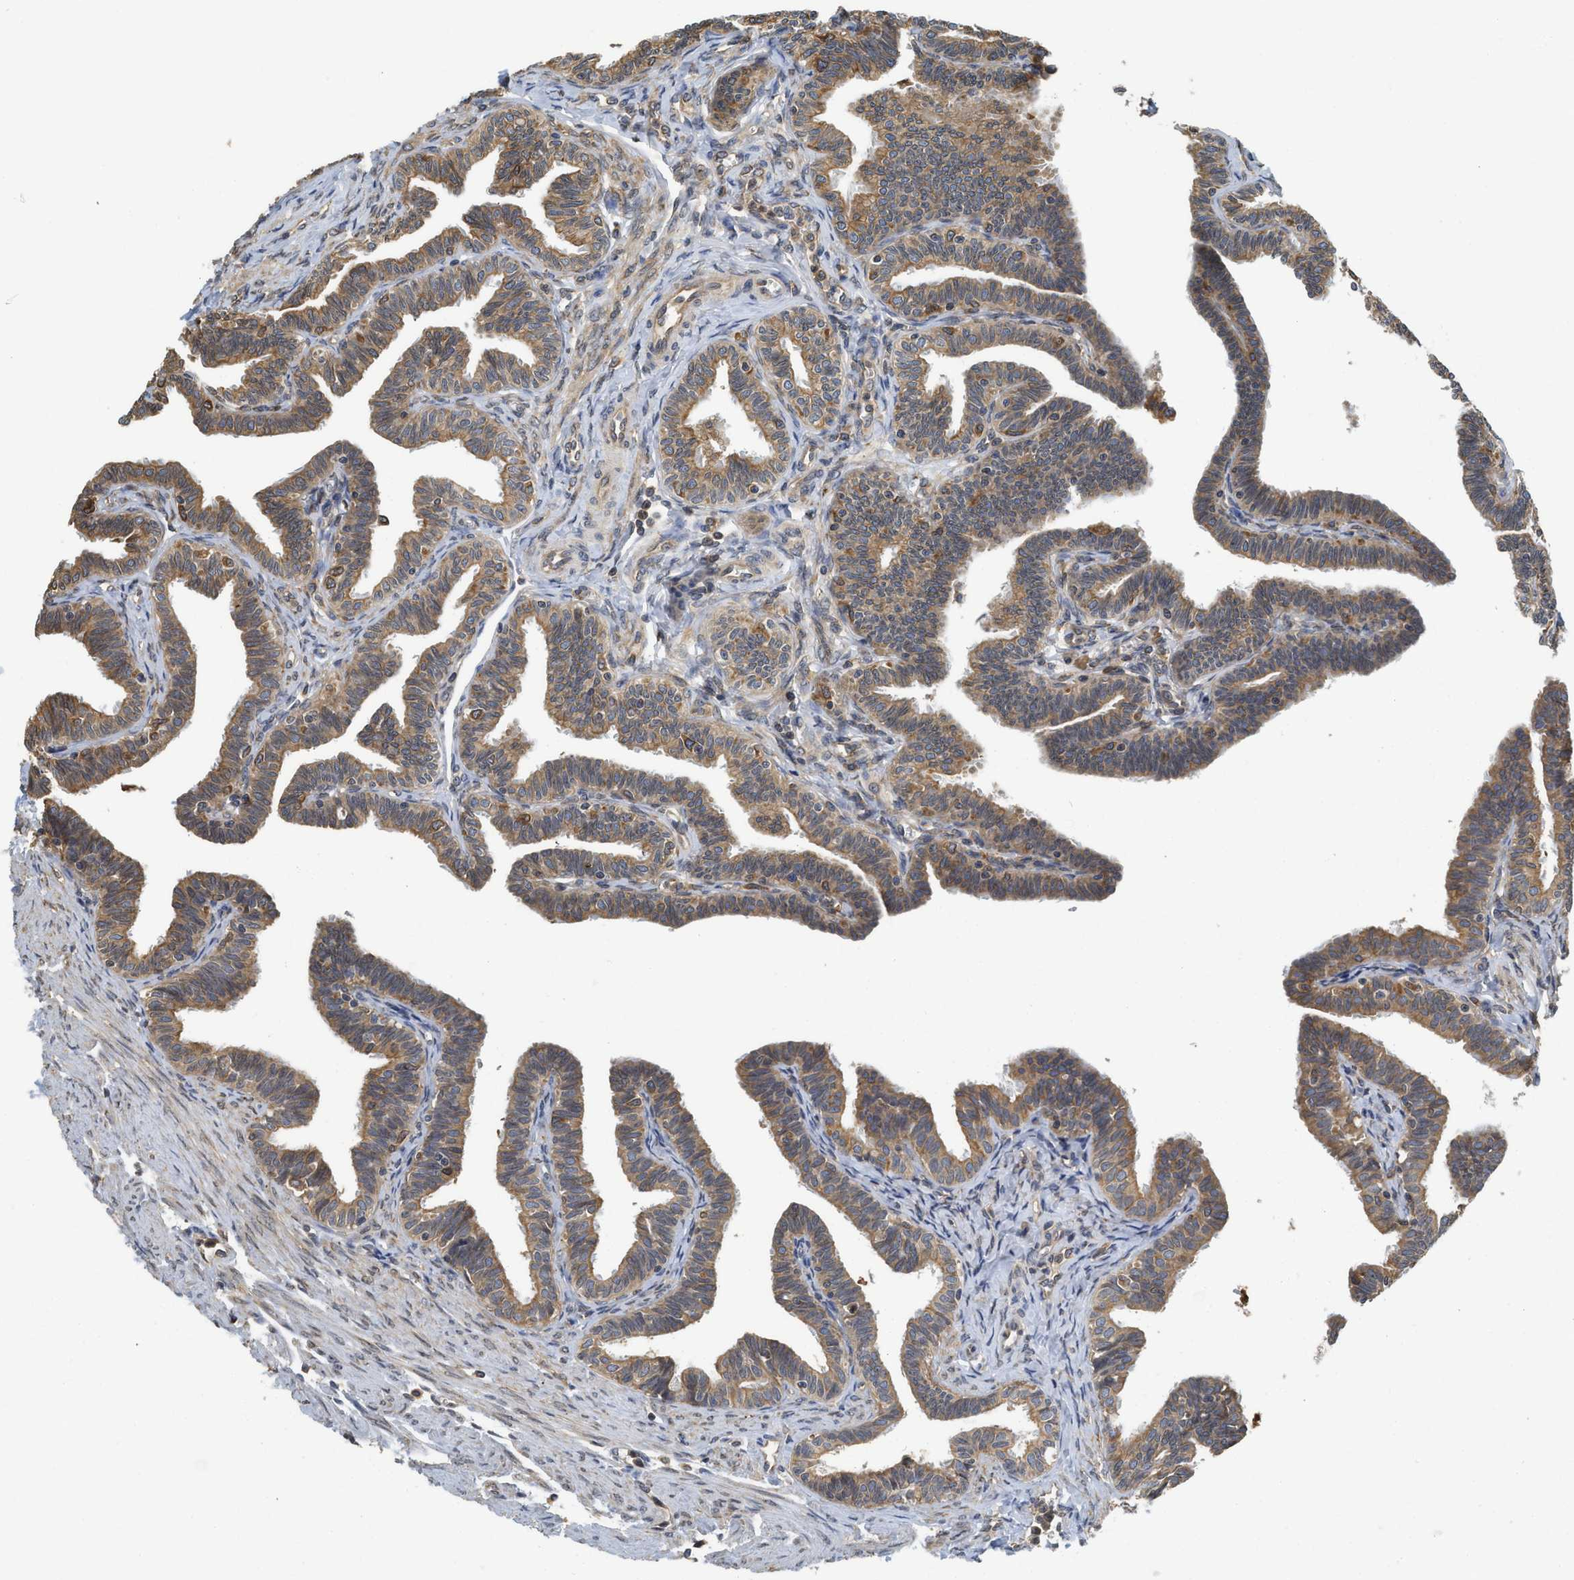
{"staining": {"intensity": "moderate", "quantity": ">75%", "location": "cytoplasmic/membranous"}, "tissue": "fallopian tube", "cell_type": "Glandular cells", "image_type": "normal", "snomed": [{"axis": "morphology", "description": "Normal tissue, NOS"}, {"axis": "topography", "description": "Fallopian tube"}, {"axis": "topography", "description": "Ovary"}], "caption": "Immunohistochemical staining of unremarkable human fallopian tube demonstrates >75% levels of moderate cytoplasmic/membranous protein positivity in approximately >75% of glandular cells.", "gene": "BCAP31", "patient": {"sex": "female", "age": 23}}